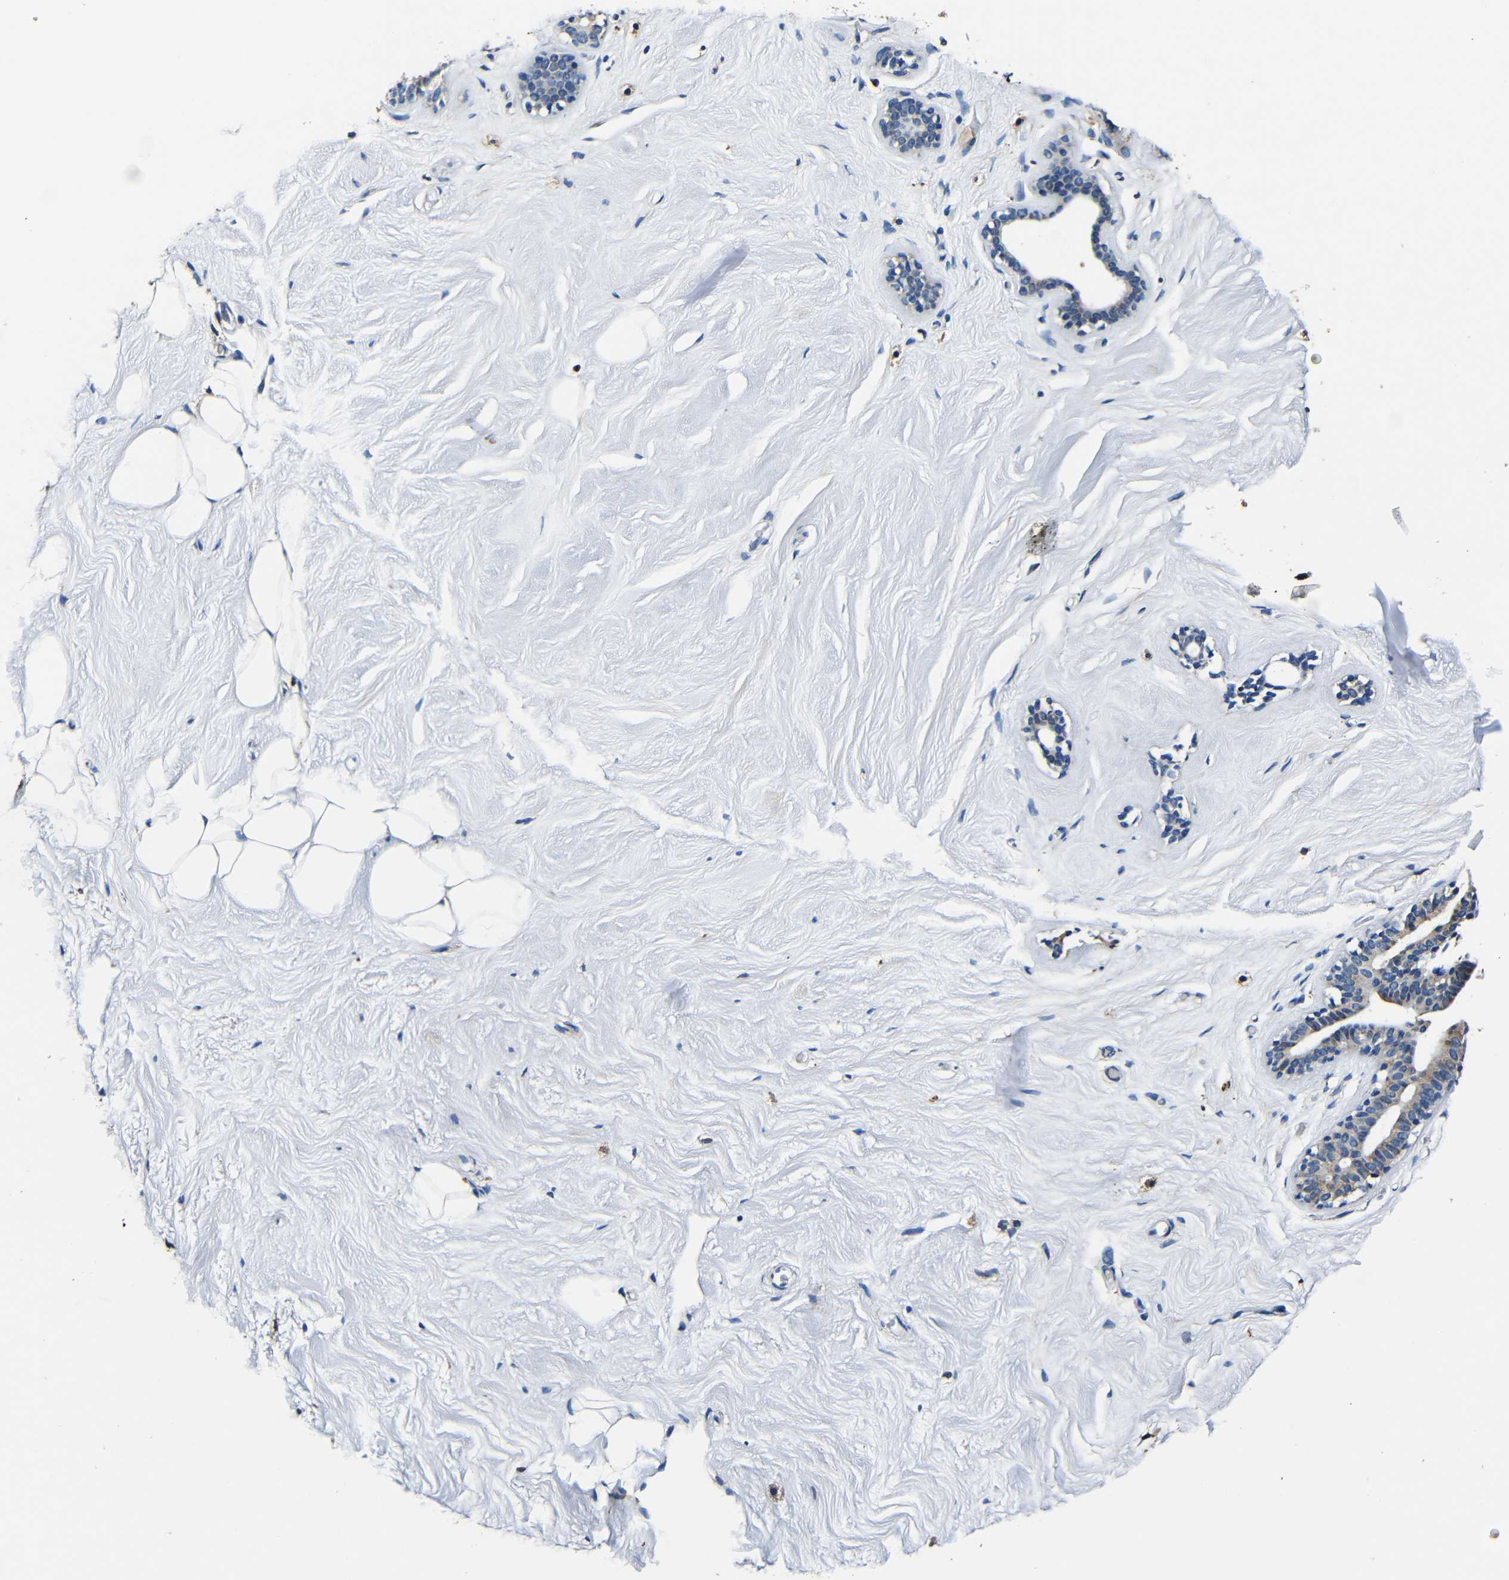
{"staining": {"intensity": "negative", "quantity": "none", "location": "none"}, "tissue": "breast", "cell_type": "Adipocytes", "image_type": "normal", "snomed": [{"axis": "morphology", "description": "Normal tissue, NOS"}, {"axis": "topography", "description": "Breast"}], "caption": "Adipocytes show no significant positivity in benign breast.", "gene": "RRBP1", "patient": {"sex": "female", "age": 75}}